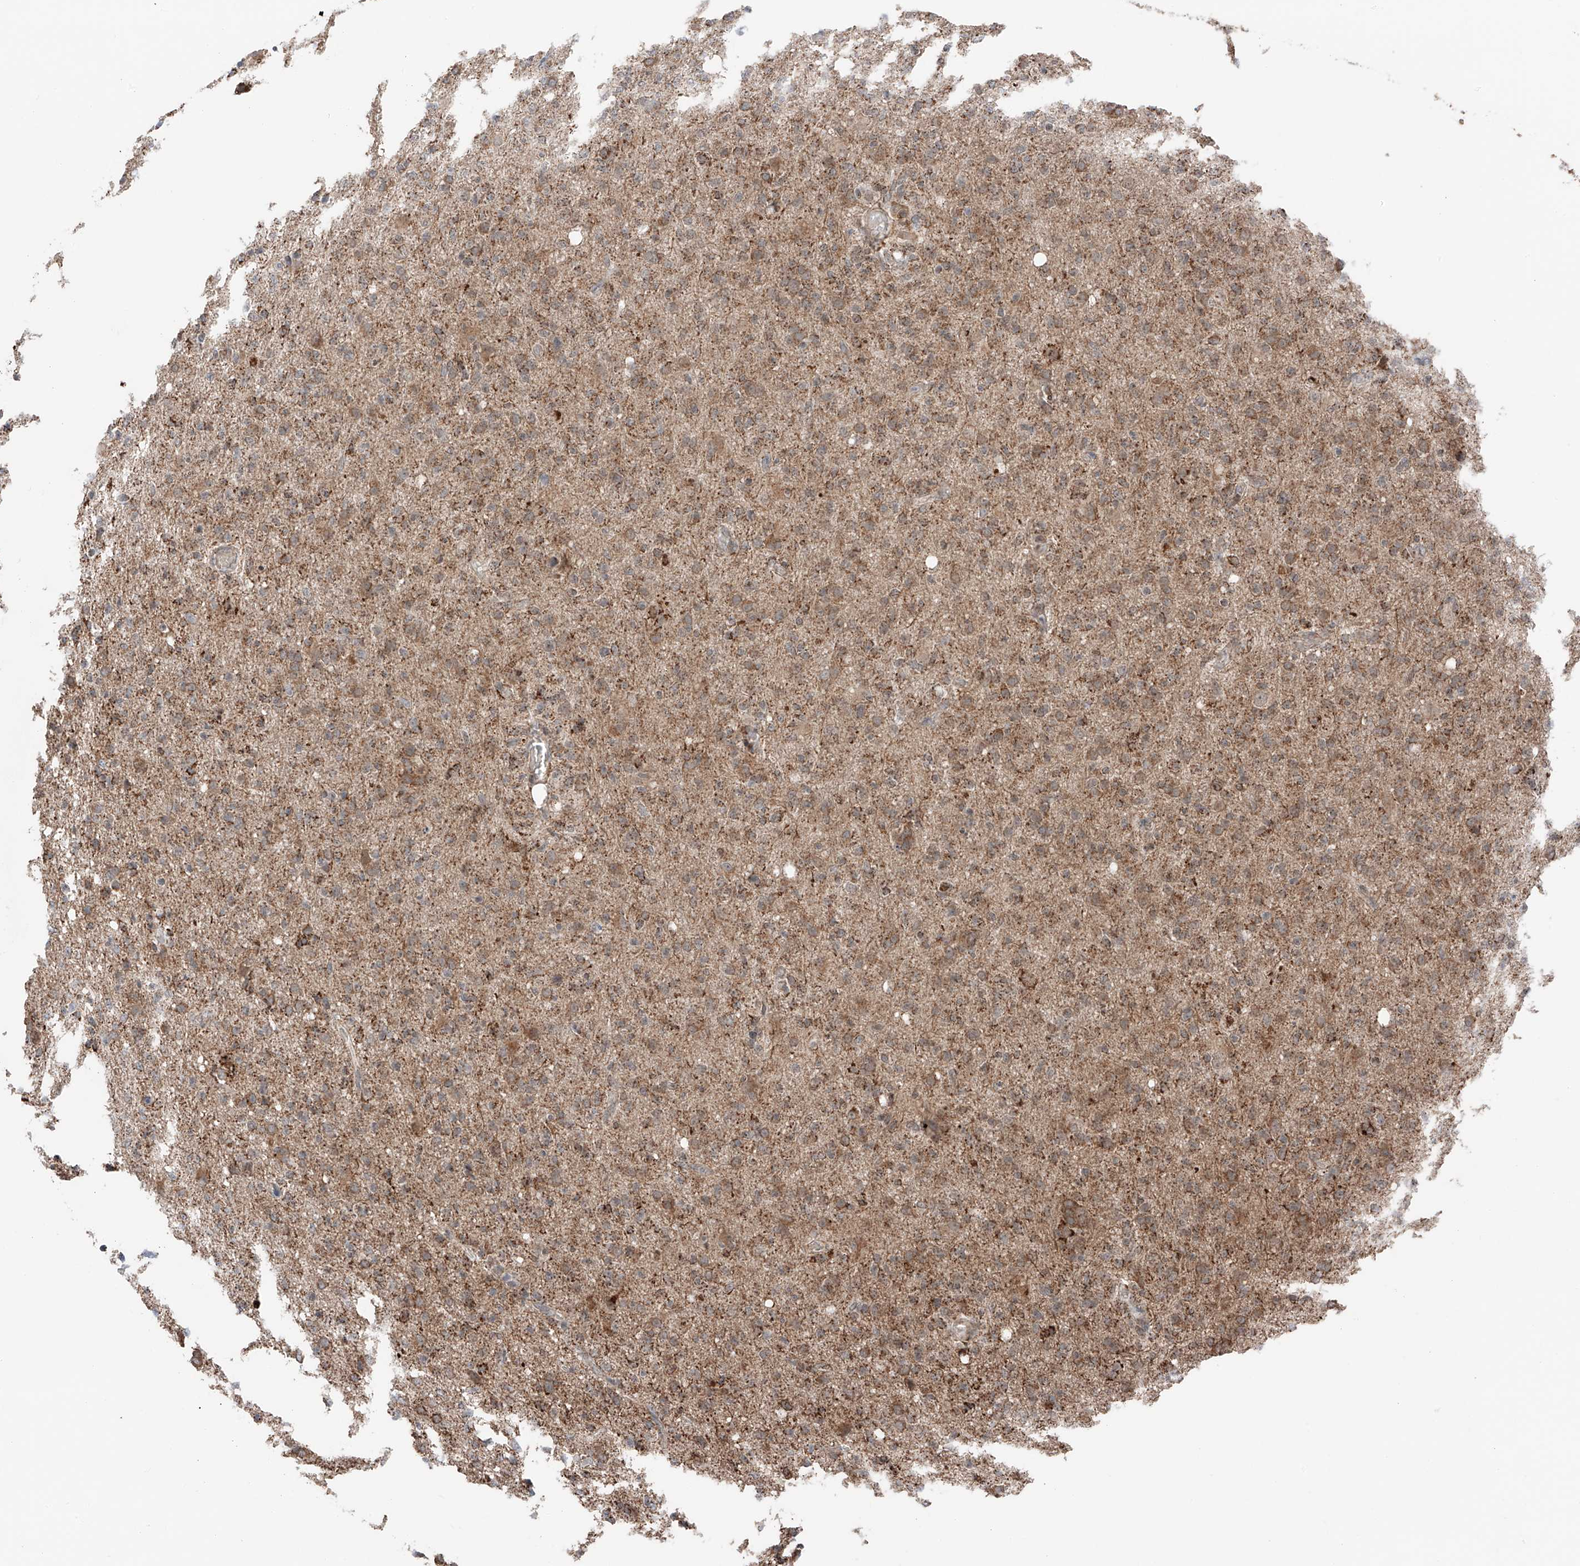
{"staining": {"intensity": "moderate", "quantity": ">75%", "location": "cytoplasmic/membranous"}, "tissue": "glioma", "cell_type": "Tumor cells", "image_type": "cancer", "snomed": [{"axis": "morphology", "description": "Glioma, malignant, High grade"}, {"axis": "topography", "description": "Brain"}], "caption": "This photomicrograph exhibits immunohistochemistry (IHC) staining of glioma, with medium moderate cytoplasmic/membranous staining in approximately >75% of tumor cells.", "gene": "ZSCAN29", "patient": {"sex": "female", "age": 57}}